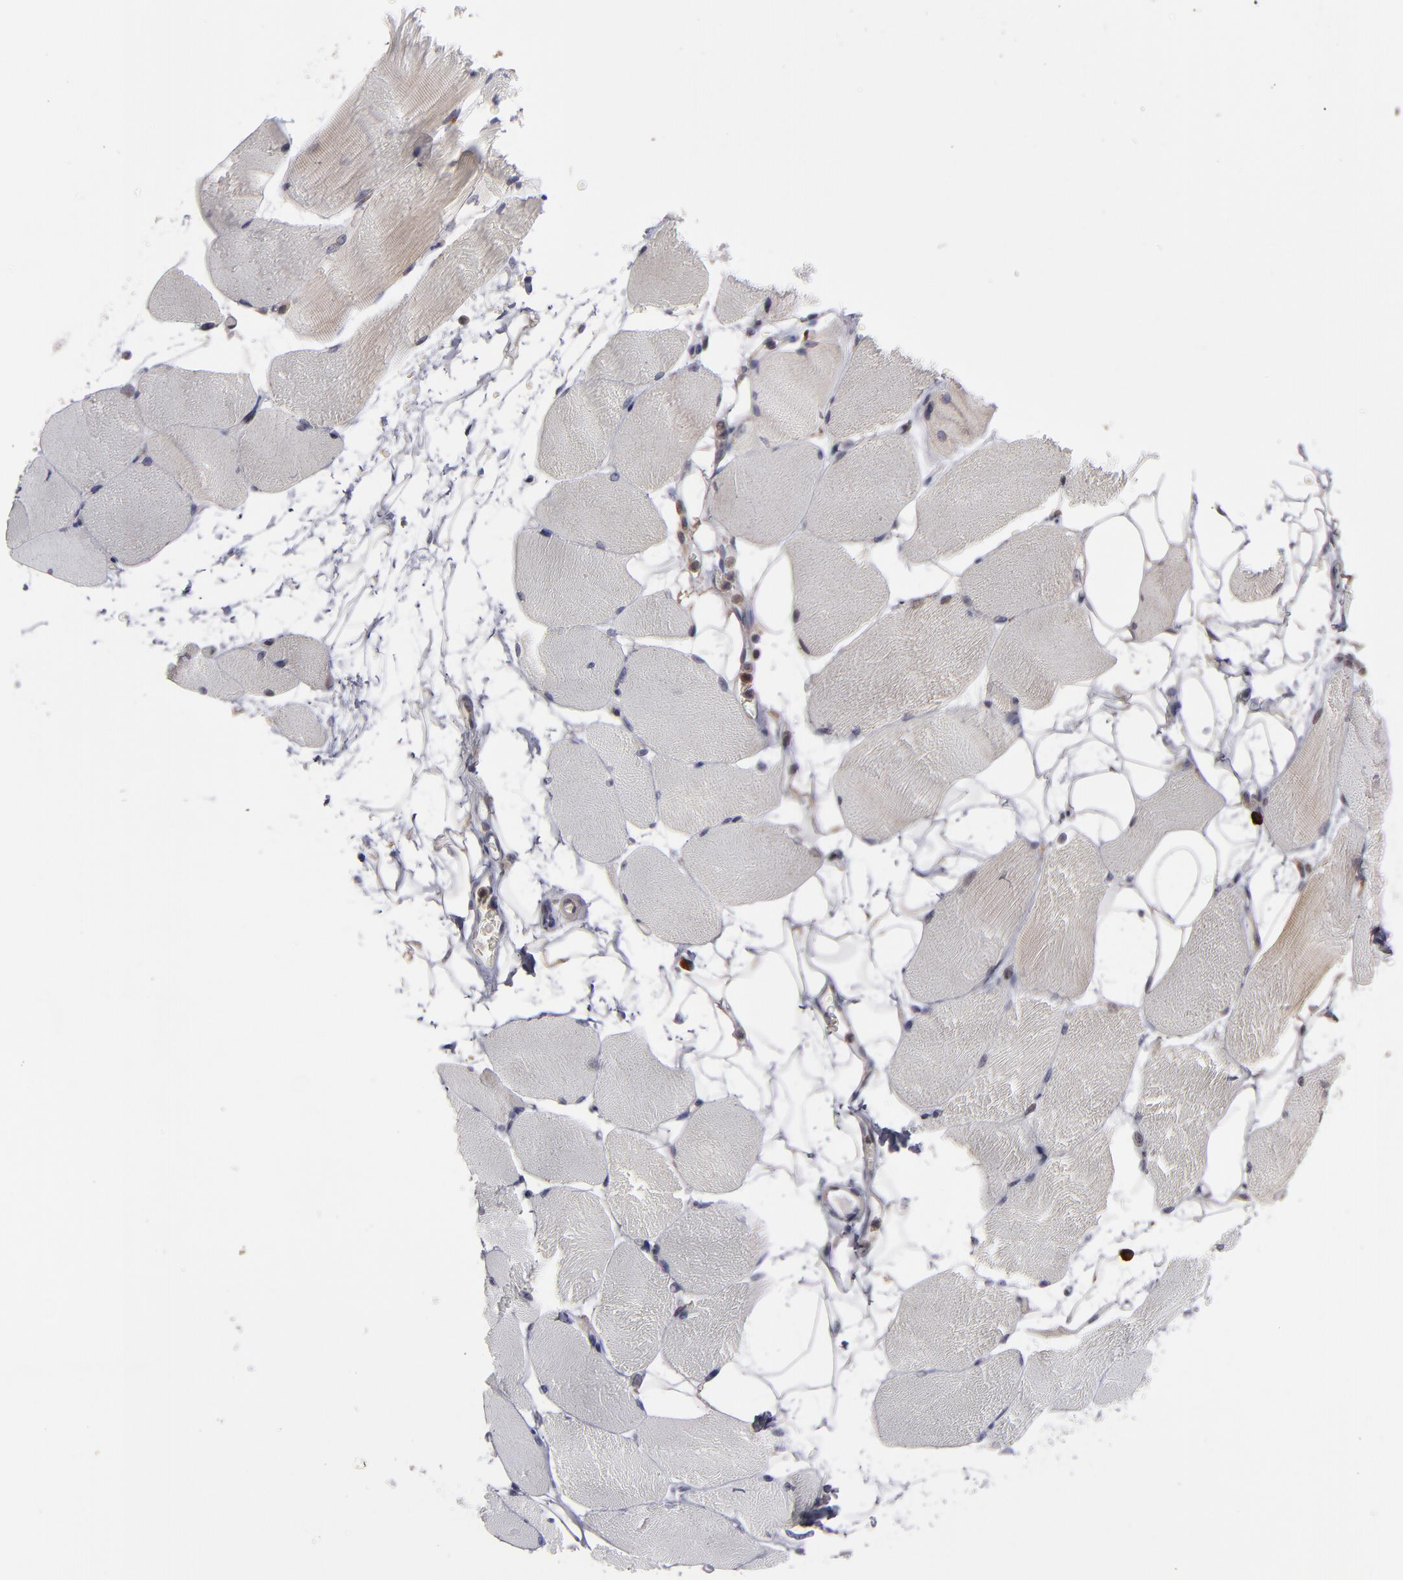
{"staining": {"intensity": "weak", "quantity": "<25%", "location": "cytoplasmic/membranous"}, "tissue": "skeletal muscle", "cell_type": "Myocytes", "image_type": "normal", "snomed": [{"axis": "morphology", "description": "Normal tissue, NOS"}, {"axis": "topography", "description": "Skeletal muscle"}, {"axis": "topography", "description": "Parathyroid gland"}], "caption": "High power microscopy image of an IHC micrograph of unremarkable skeletal muscle, revealing no significant positivity in myocytes.", "gene": "SND1", "patient": {"sex": "female", "age": 37}}